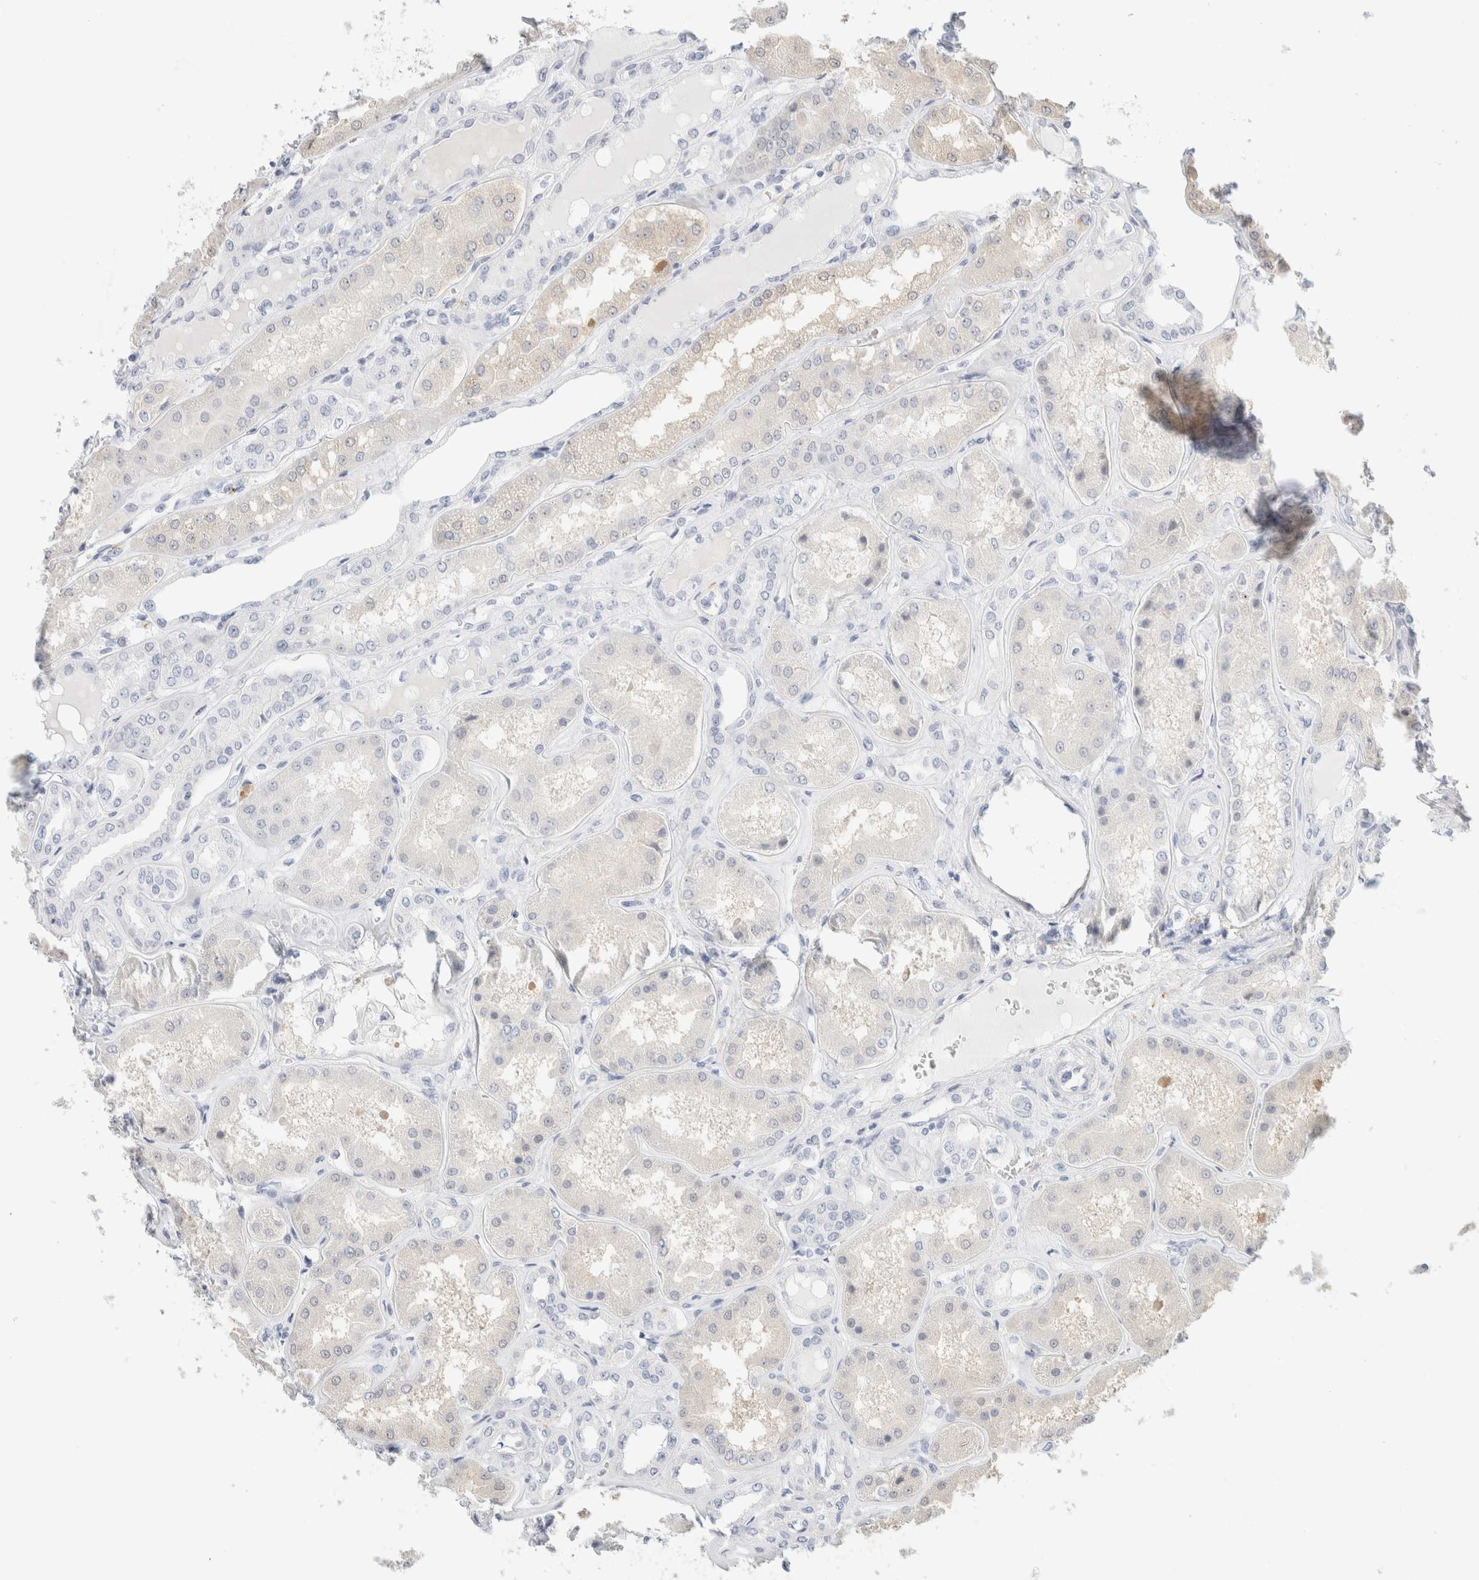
{"staining": {"intensity": "negative", "quantity": "none", "location": "none"}, "tissue": "kidney", "cell_type": "Cells in glomeruli", "image_type": "normal", "snomed": [{"axis": "morphology", "description": "Normal tissue, NOS"}, {"axis": "topography", "description": "Kidney"}], "caption": "Immunohistochemistry (IHC) micrograph of normal human kidney stained for a protein (brown), which demonstrates no staining in cells in glomeruli.", "gene": "RTN4", "patient": {"sex": "female", "age": 56}}